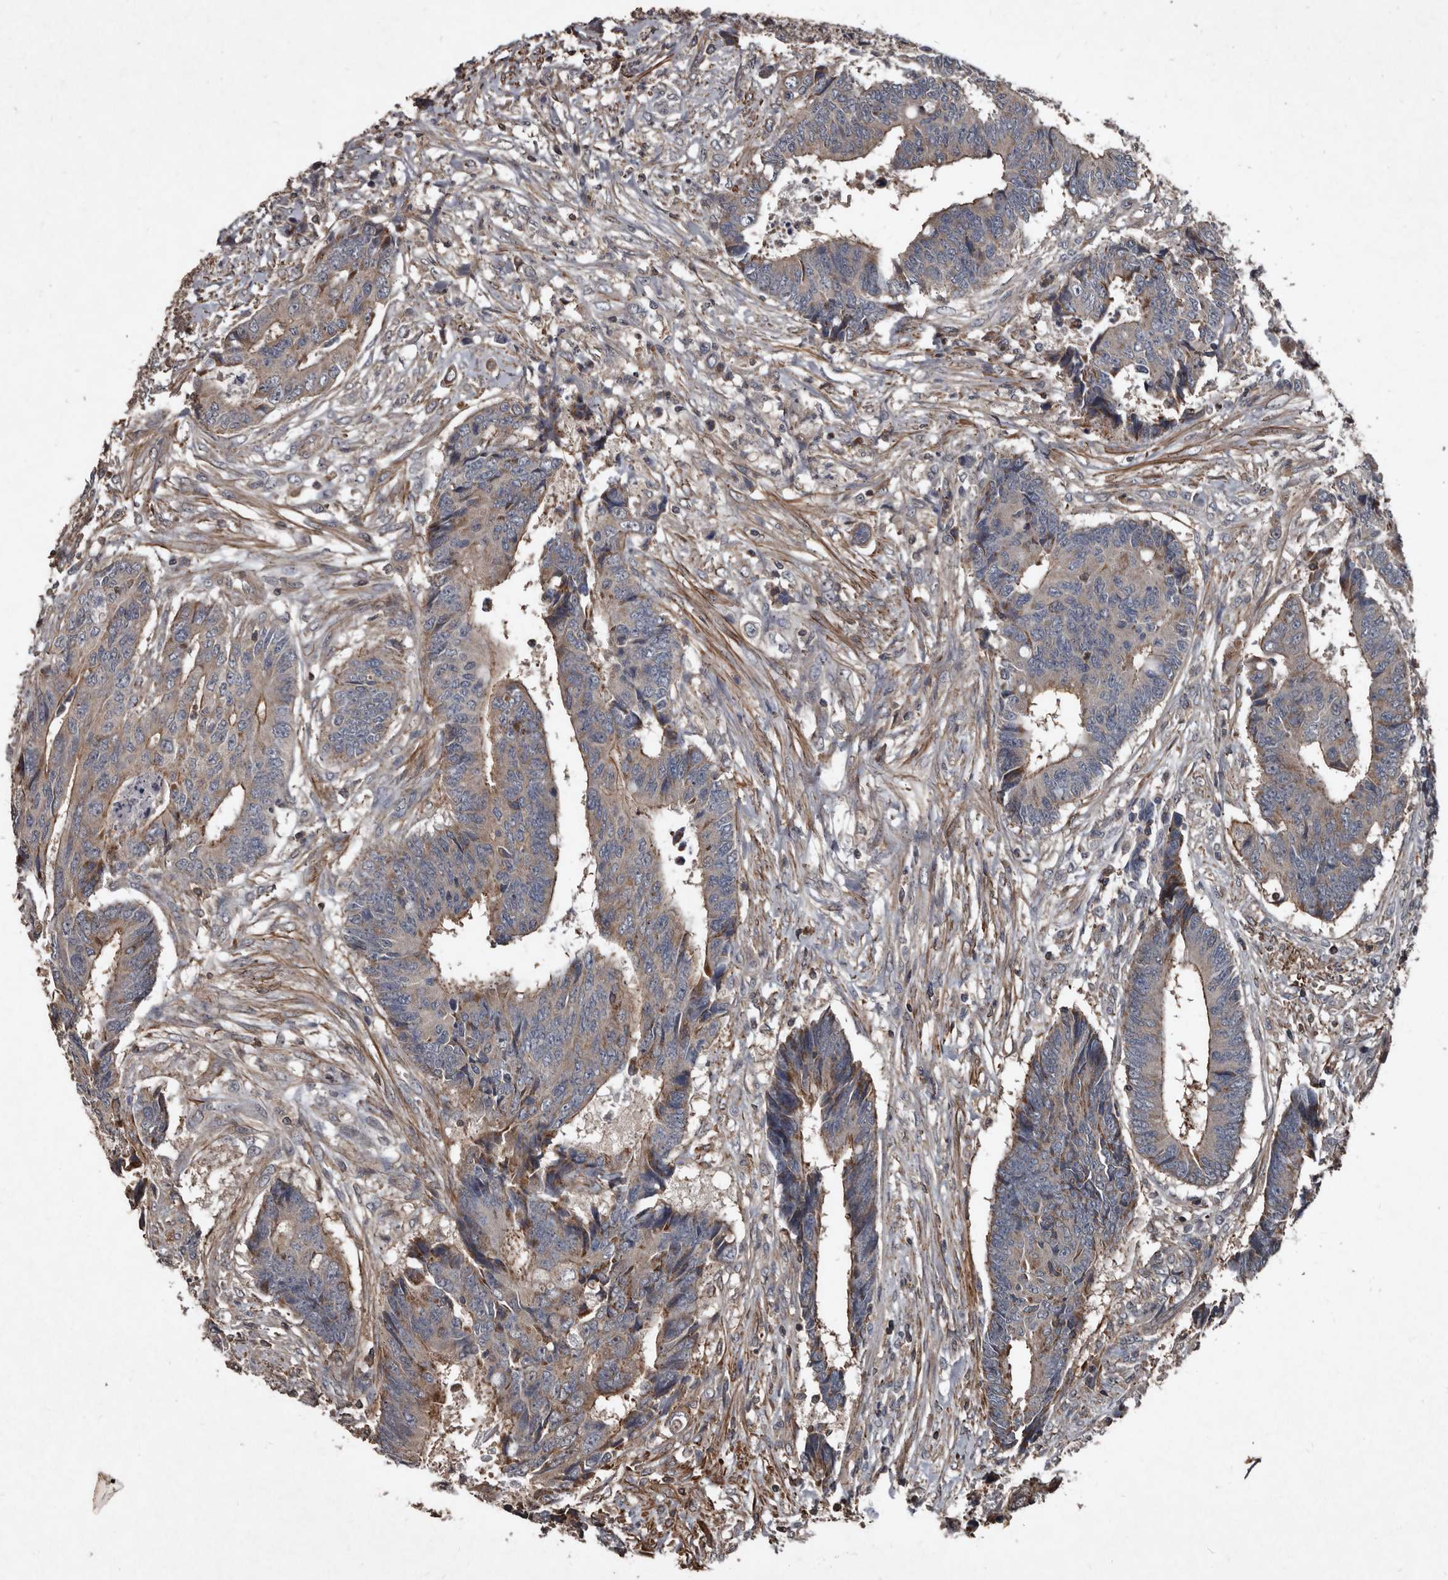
{"staining": {"intensity": "moderate", "quantity": ">75%", "location": "cytoplasmic/membranous"}, "tissue": "colorectal cancer", "cell_type": "Tumor cells", "image_type": "cancer", "snomed": [{"axis": "morphology", "description": "Adenocarcinoma, NOS"}, {"axis": "topography", "description": "Rectum"}], "caption": "IHC staining of adenocarcinoma (colorectal), which displays medium levels of moderate cytoplasmic/membranous positivity in about >75% of tumor cells indicating moderate cytoplasmic/membranous protein positivity. The staining was performed using DAB (brown) for protein detection and nuclei were counterstained in hematoxylin (blue).", "gene": "GREB1", "patient": {"sex": "male", "age": 84}}